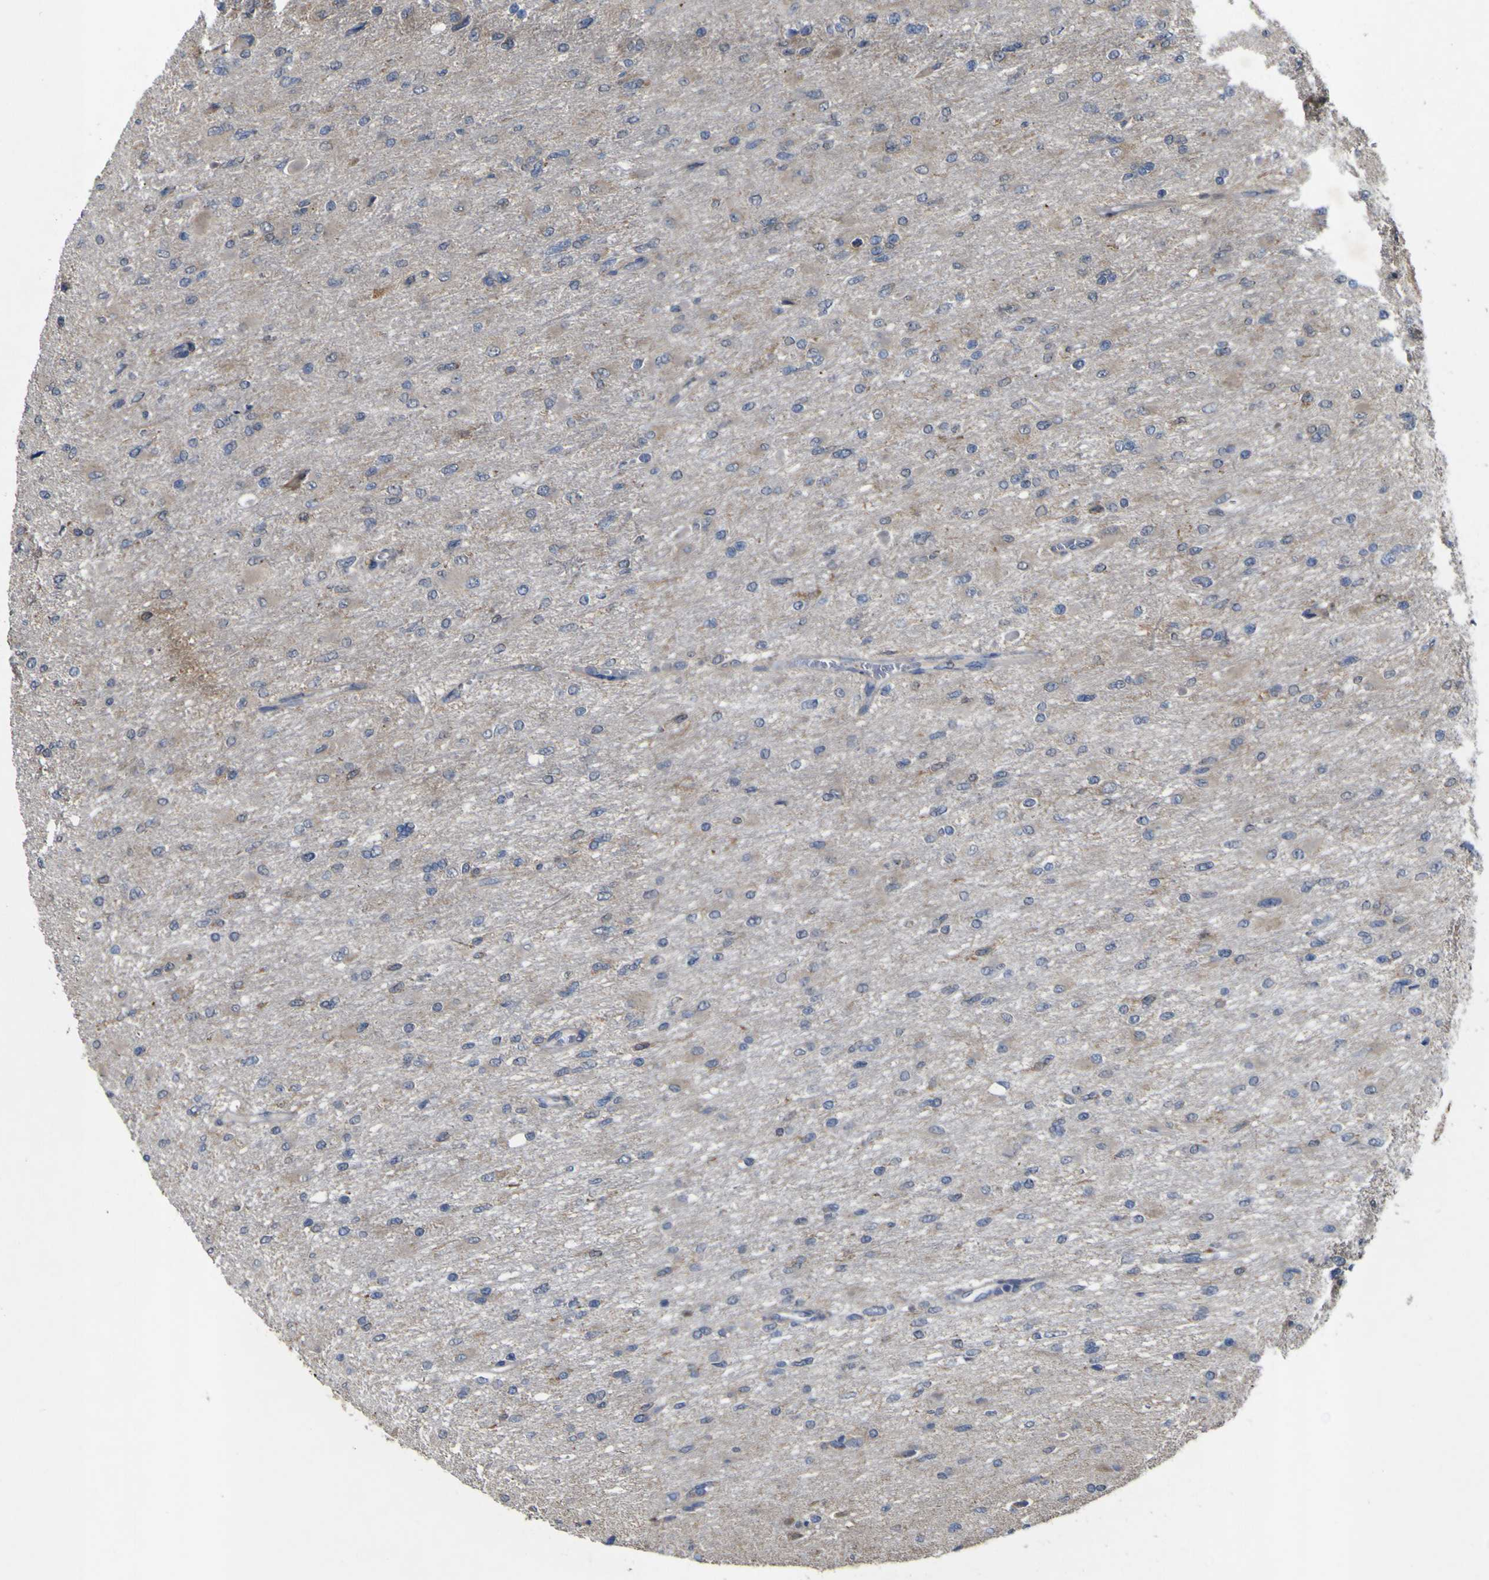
{"staining": {"intensity": "weak", "quantity": "<25%", "location": "cytoplasmic/membranous"}, "tissue": "glioma", "cell_type": "Tumor cells", "image_type": "cancer", "snomed": [{"axis": "morphology", "description": "Glioma, malignant, High grade"}, {"axis": "topography", "description": "Cerebral cortex"}], "caption": "Tumor cells show no significant protein staining in glioma.", "gene": "IRAK2", "patient": {"sex": "female", "age": 36}}